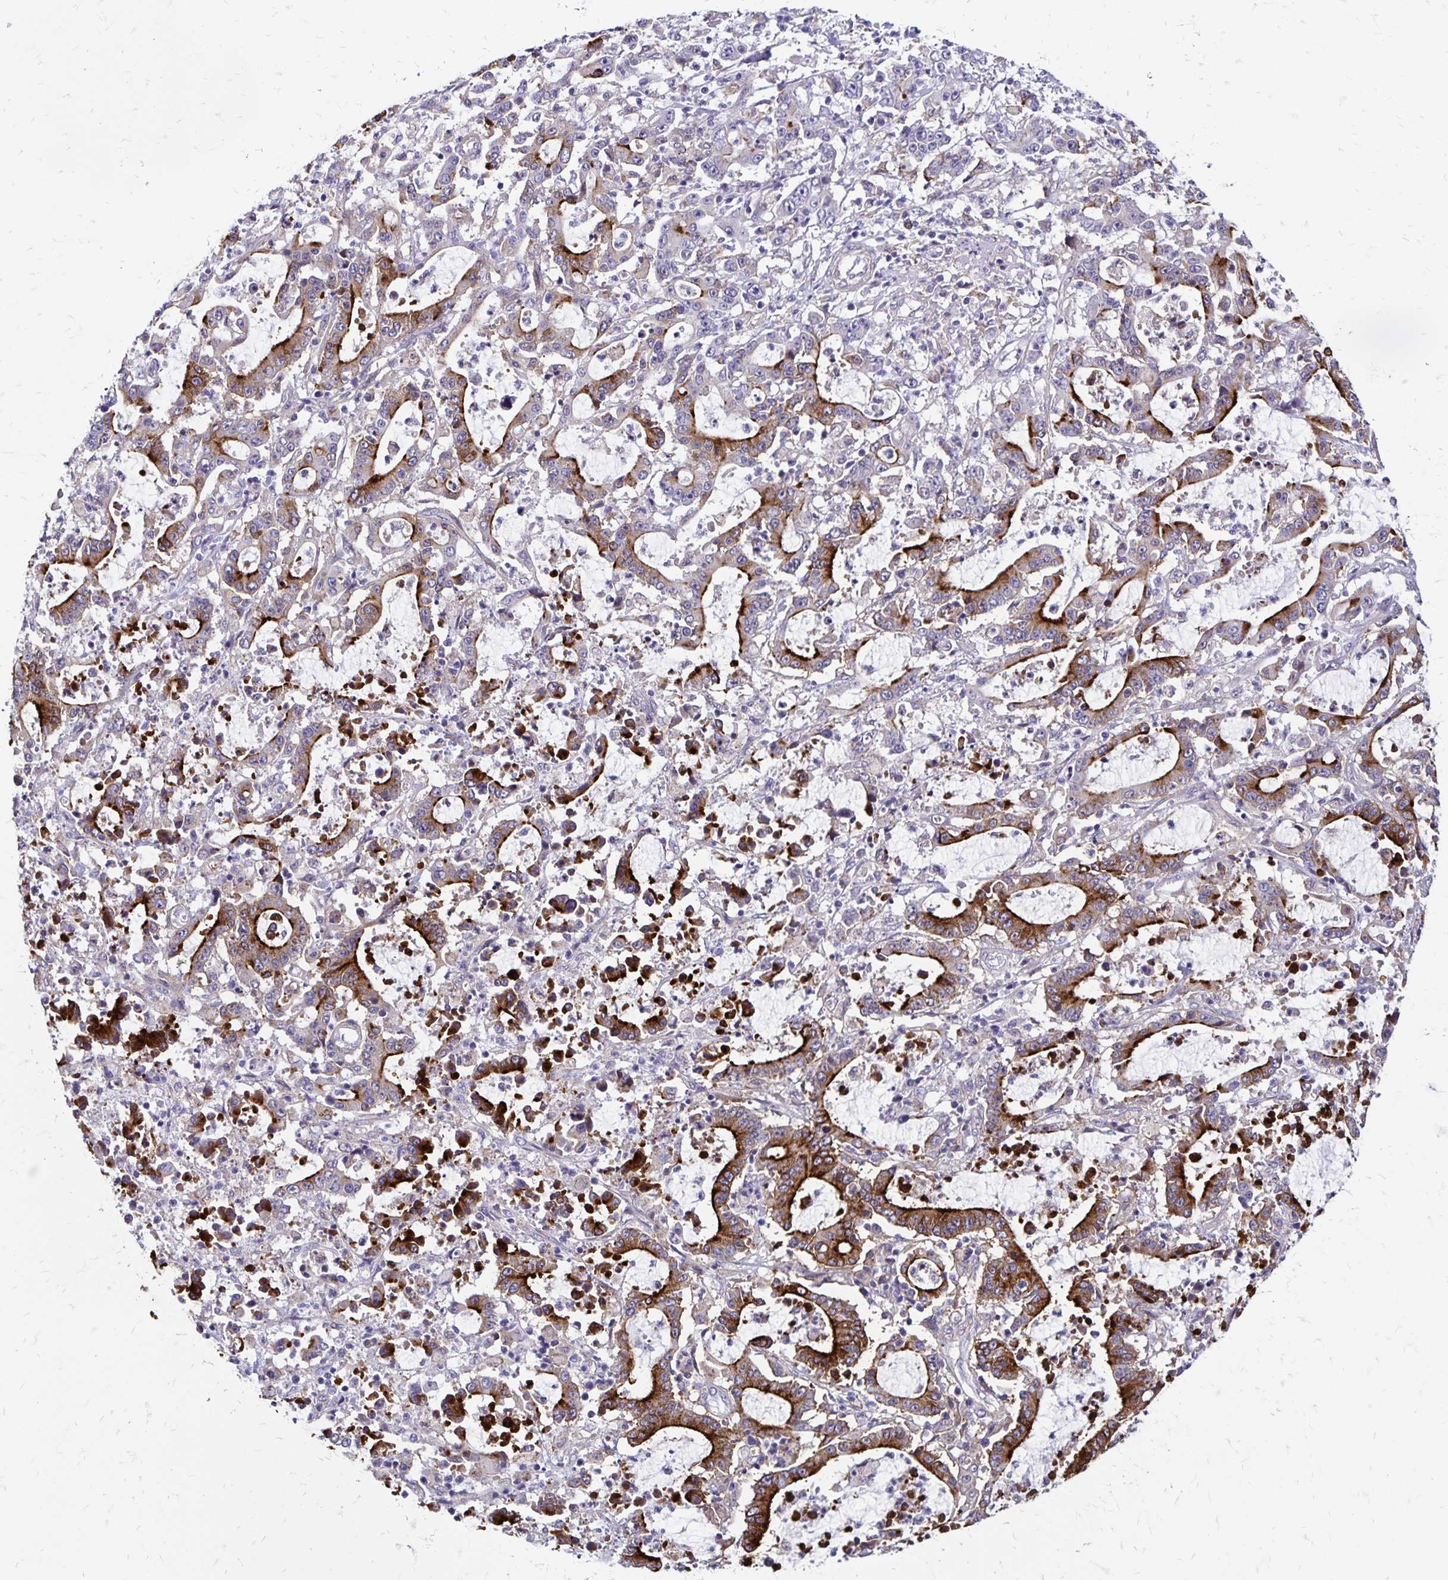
{"staining": {"intensity": "moderate", "quantity": "25%-75%", "location": "cytoplasmic/membranous"}, "tissue": "stomach cancer", "cell_type": "Tumor cells", "image_type": "cancer", "snomed": [{"axis": "morphology", "description": "Adenocarcinoma, NOS"}, {"axis": "topography", "description": "Stomach, upper"}], "caption": "The immunohistochemical stain highlights moderate cytoplasmic/membranous expression in tumor cells of stomach cancer (adenocarcinoma) tissue.", "gene": "TNS3", "patient": {"sex": "male", "age": 68}}